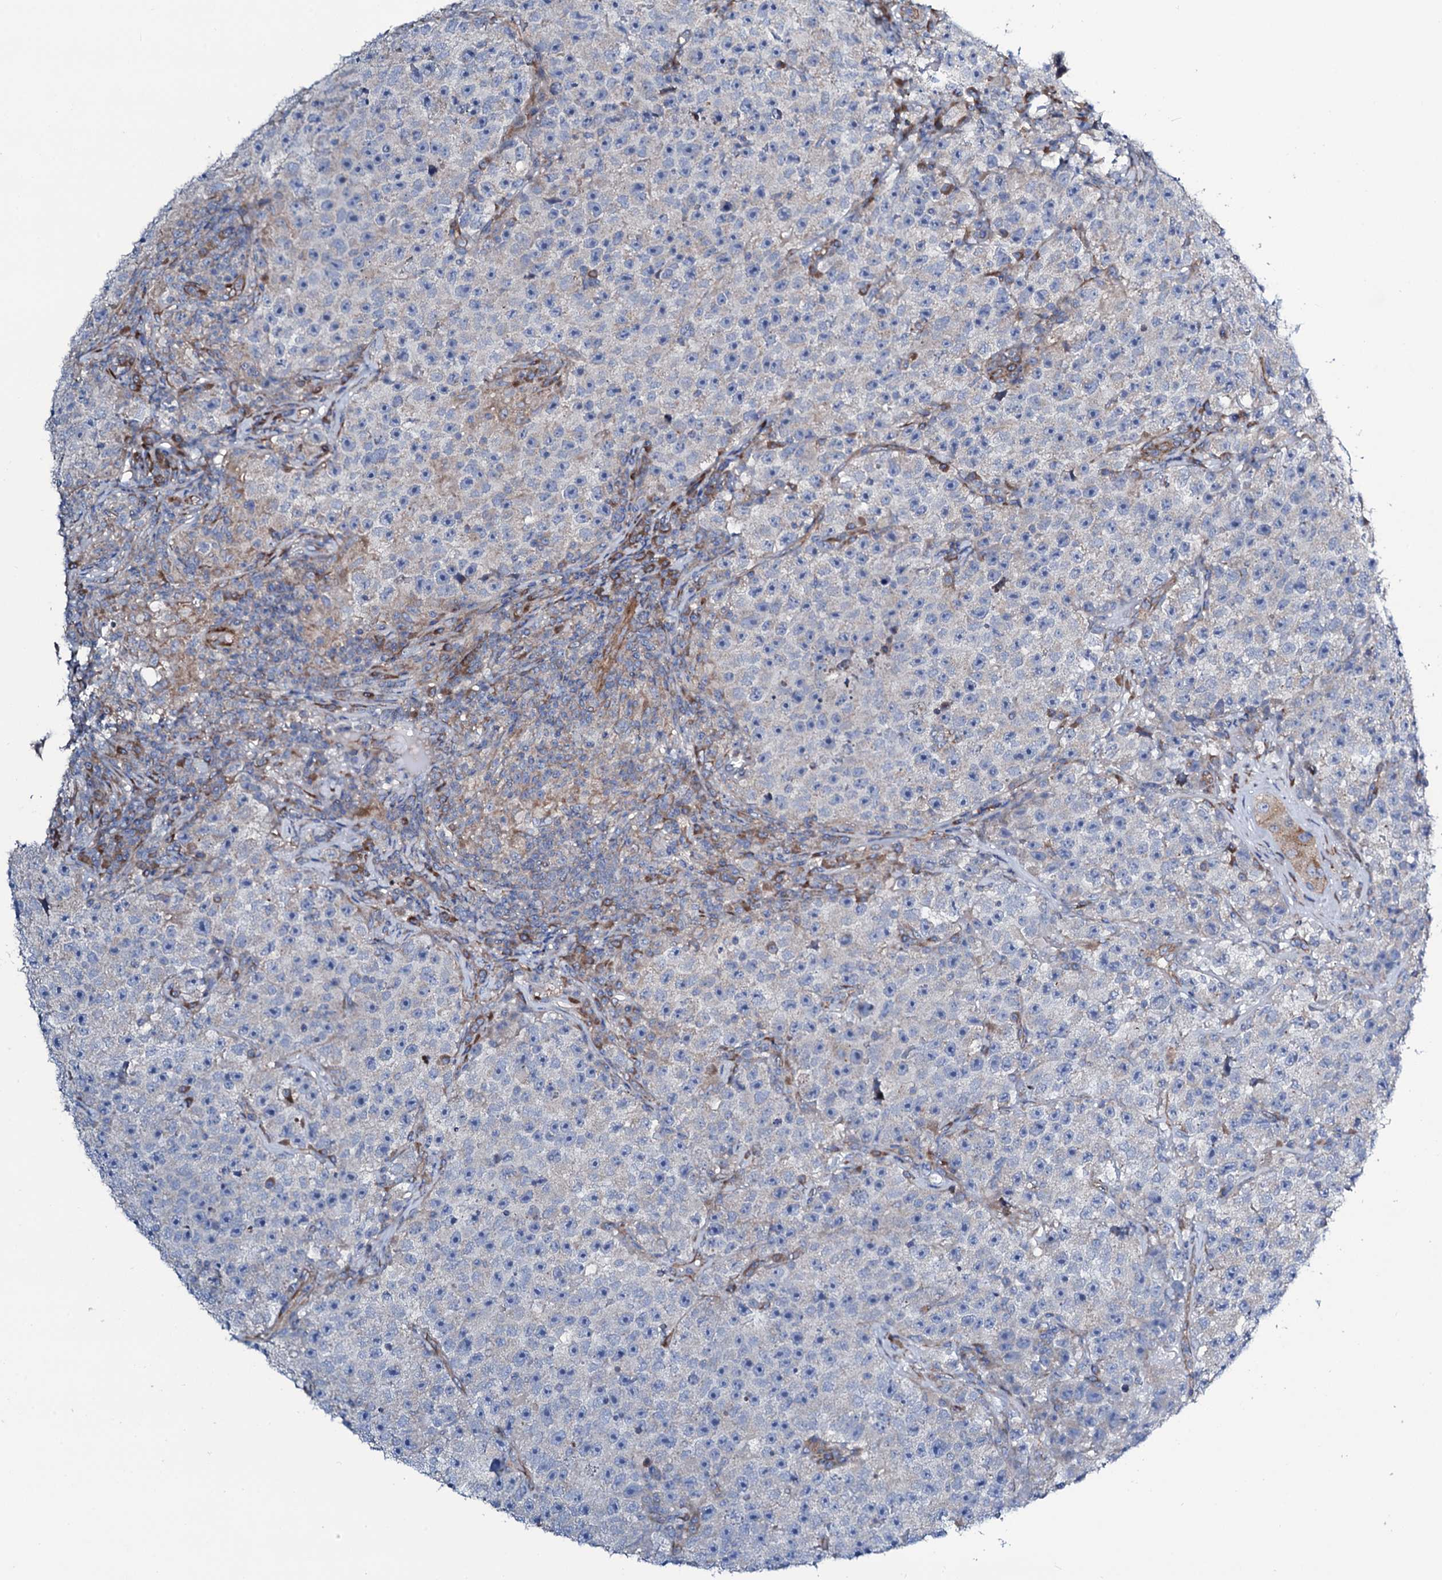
{"staining": {"intensity": "negative", "quantity": "none", "location": "none"}, "tissue": "testis cancer", "cell_type": "Tumor cells", "image_type": "cancer", "snomed": [{"axis": "morphology", "description": "Seminoma, NOS"}, {"axis": "topography", "description": "Testis"}], "caption": "The histopathology image displays no staining of tumor cells in testis cancer (seminoma). (Stains: DAB (3,3'-diaminobenzidine) IHC with hematoxylin counter stain, Microscopy: brightfield microscopy at high magnification).", "gene": "STARD13", "patient": {"sex": "male", "age": 22}}